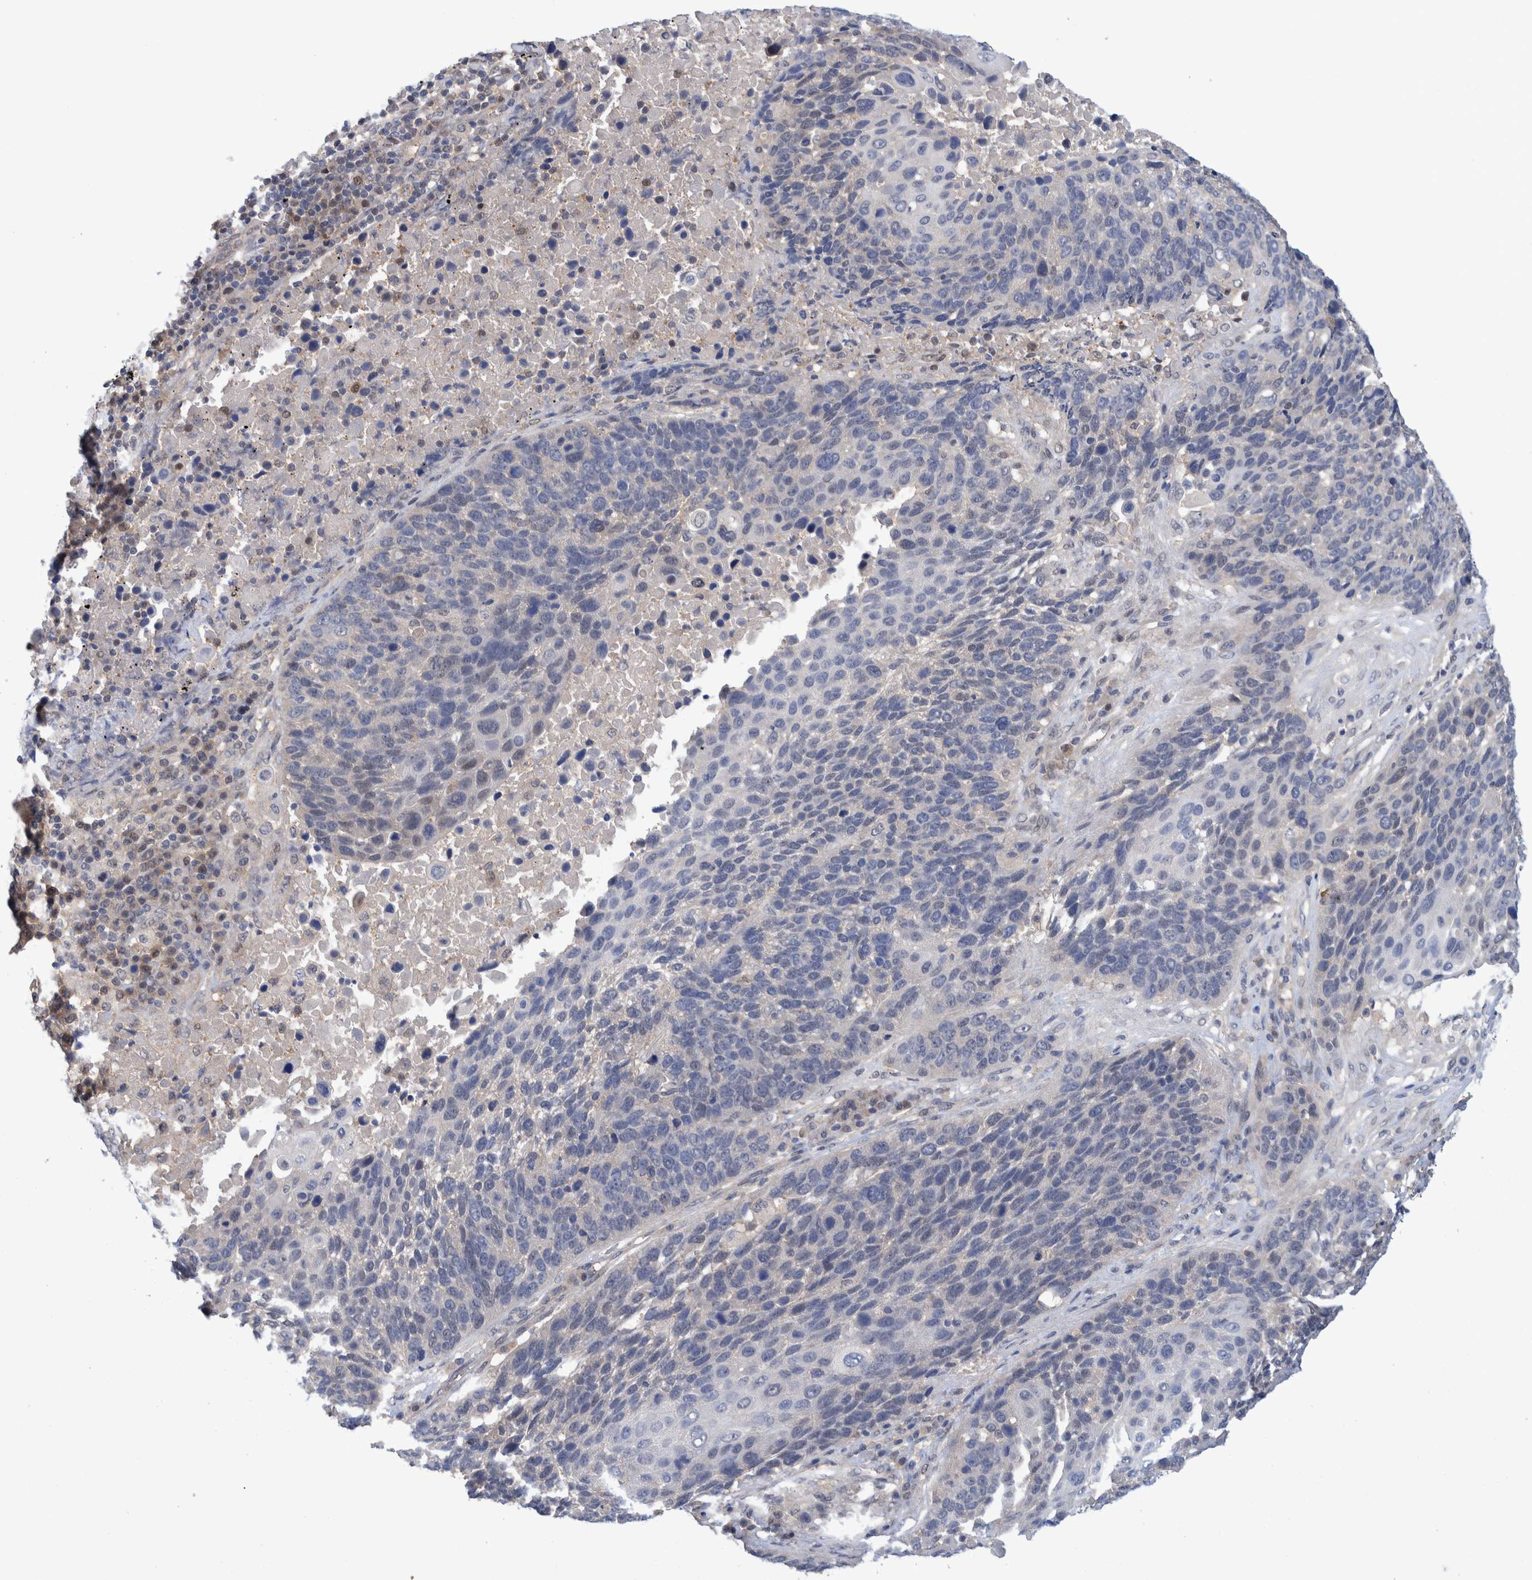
{"staining": {"intensity": "negative", "quantity": "none", "location": "none"}, "tissue": "lung cancer", "cell_type": "Tumor cells", "image_type": "cancer", "snomed": [{"axis": "morphology", "description": "Squamous cell carcinoma, NOS"}, {"axis": "topography", "description": "Lung"}], "caption": "Immunohistochemical staining of lung squamous cell carcinoma shows no significant expression in tumor cells.", "gene": "PFAS", "patient": {"sex": "male", "age": 66}}